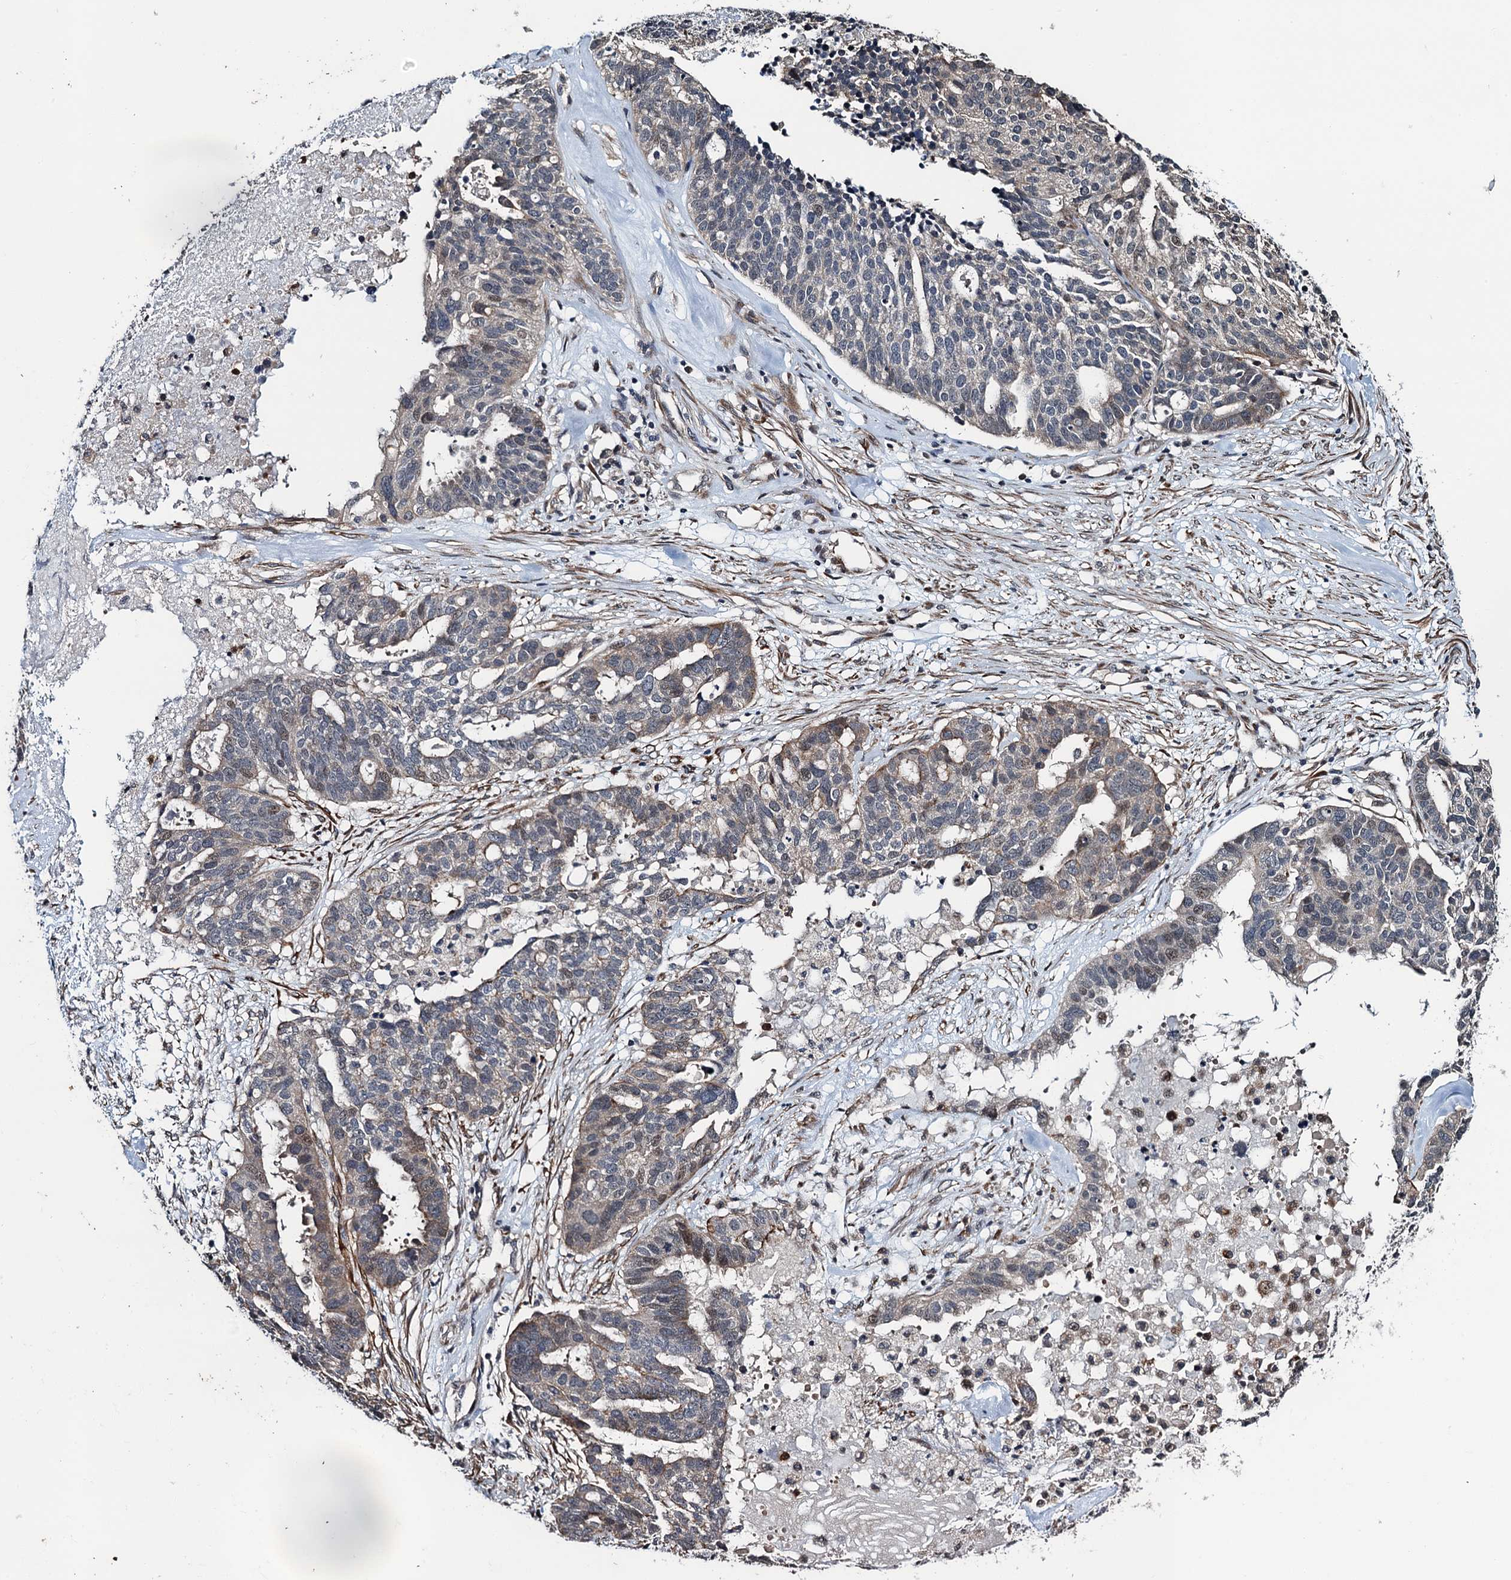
{"staining": {"intensity": "weak", "quantity": "<25%", "location": "nuclear"}, "tissue": "ovarian cancer", "cell_type": "Tumor cells", "image_type": "cancer", "snomed": [{"axis": "morphology", "description": "Cystadenocarcinoma, serous, NOS"}, {"axis": "topography", "description": "Ovary"}], "caption": "A photomicrograph of ovarian cancer (serous cystadenocarcinoma) stained for a protein reveals no brown staining in tumor cells. Nuclei are stained in blue.", "gene": "WHAMM", "patient": {"sex": "female", "age": 59}}